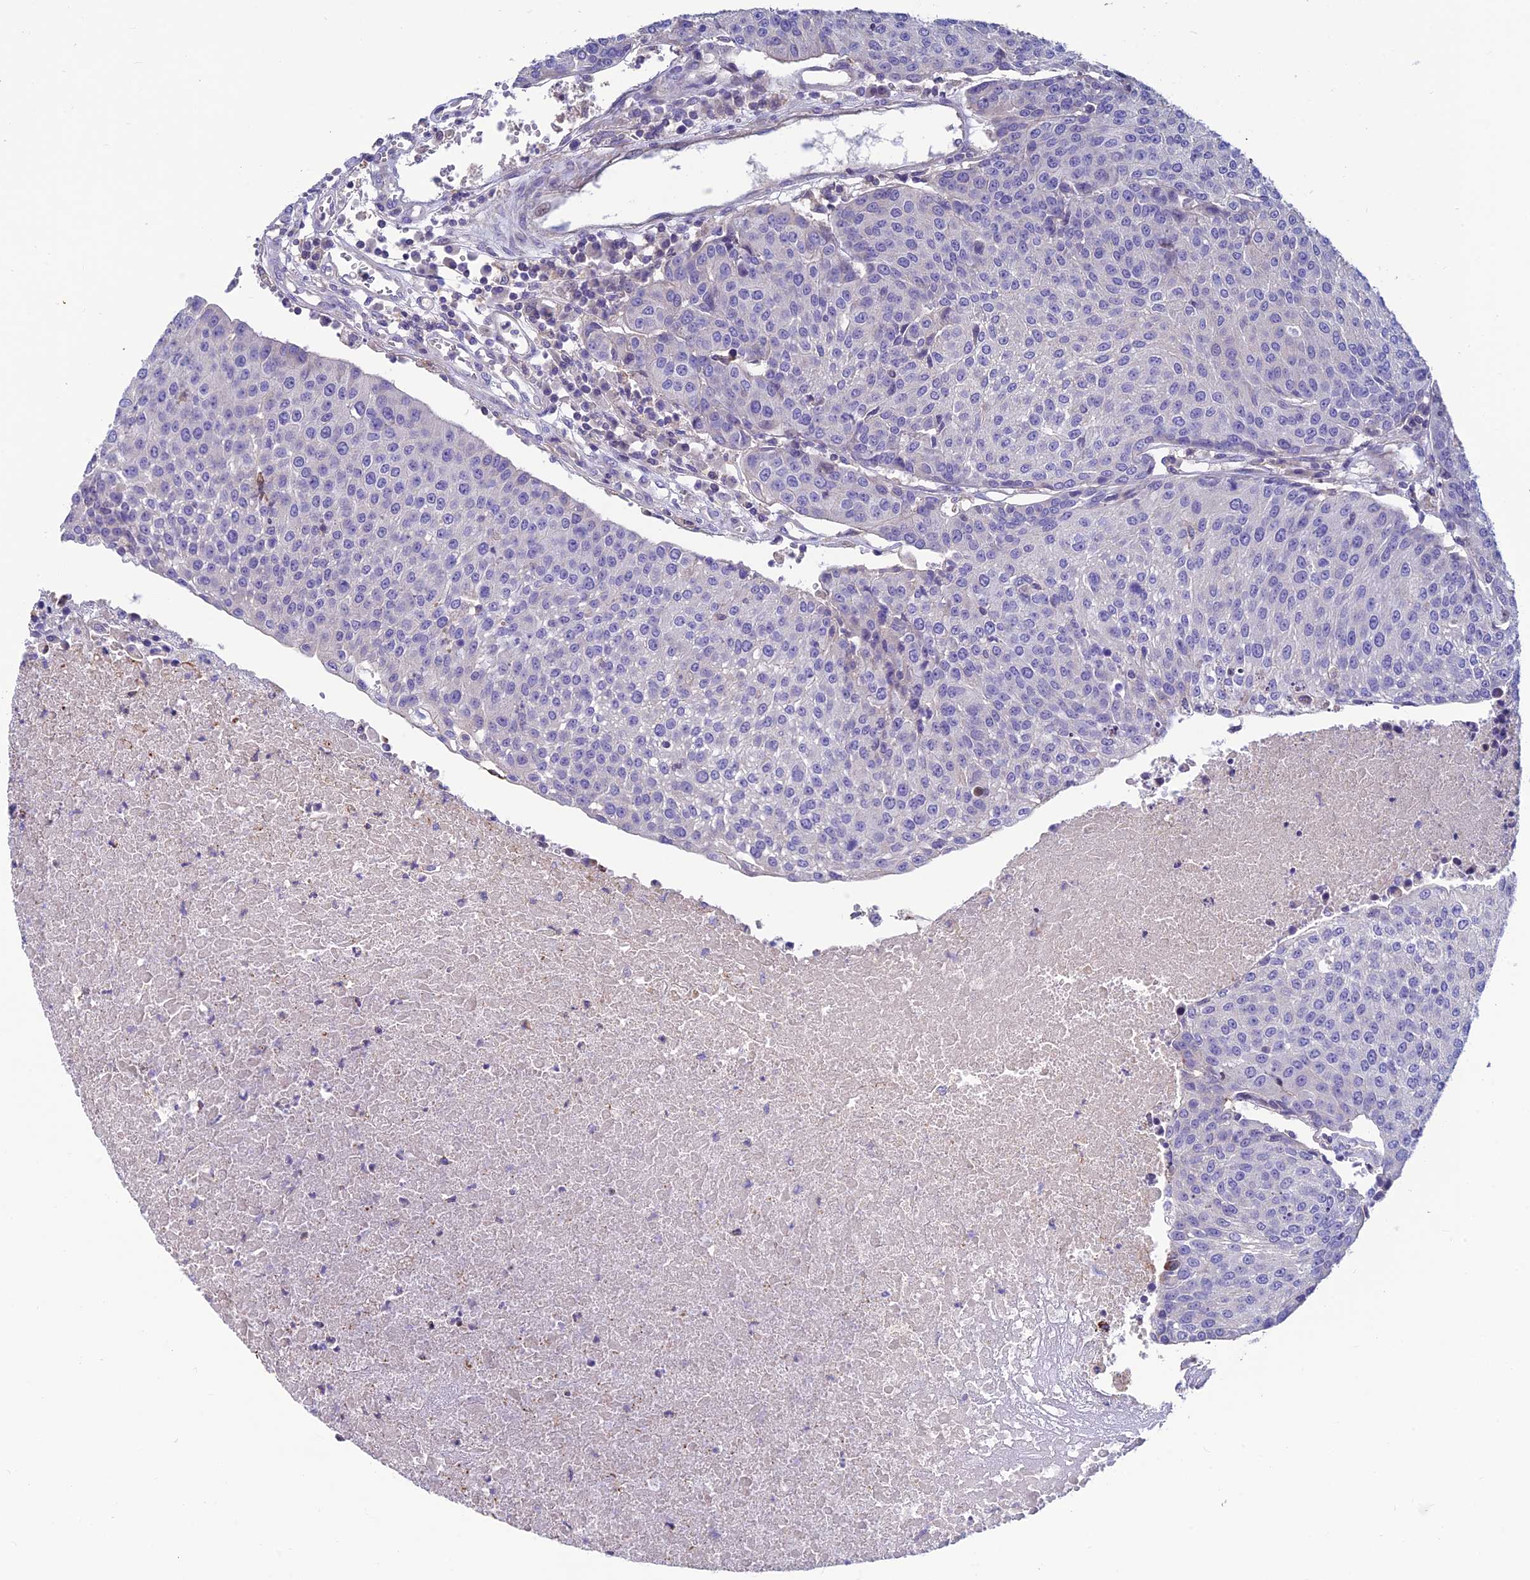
{"staining": {"intensity": "negative", "quantity": "none", "location": "none"}, "tissue": "urothelial cancer", "cell_type": "Tumor cells", "image_type": "cancer", "snomed": [{"axis": "morphology", "description": "Urothelial carcinoma, High grade"}, {"axis": "topography", "description": "Urinary bladder"}], "caption": "An immunohistochemistry (IHC) photomicrograph of high-grade urothelial carcinoma is shown. There is no staining in tumor cells of high-grade urothelial carcinoma.", "gene": "FAM178B", "patient": {"sex": "female", "age": 85}}